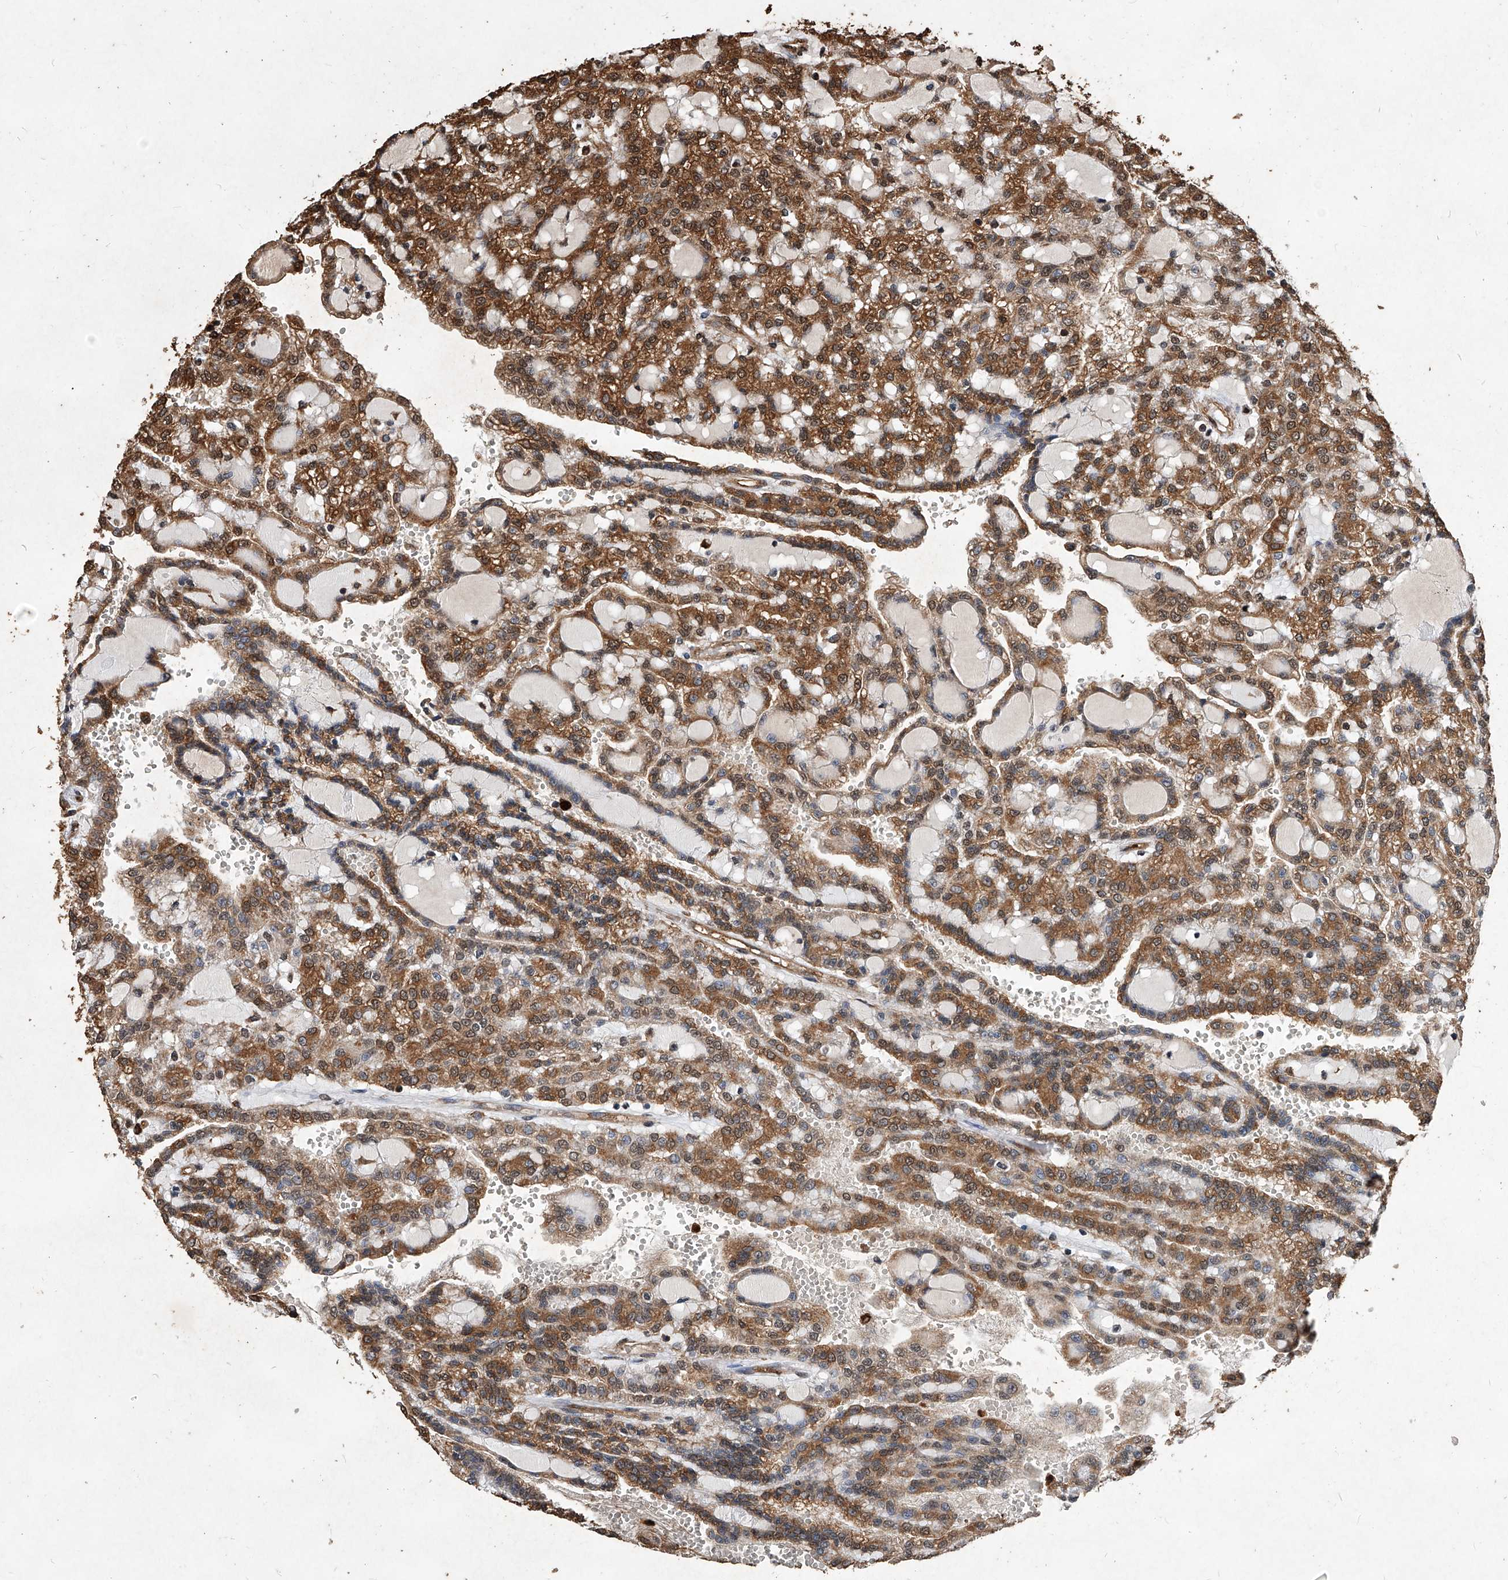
{"staining": {"intensity": "moderate", "quantity": ">75%", "location": "cytoplasmic/membranous"}, "tissue": "renal cancer", "cell_type": "Tumor cells", "image_type": "cancer", "snomed": [{"axis": "morphology", "description": "Adenocarcinoma, NOS"}, {"axis": "topography", "description": "Kidney"}], "caption": "DAB (3,3'-diaminobenzidine) immunohistochemical staining of renal cancer (adenocarcinoma) reveals moderate cytoplasmic/membranous protein expression in approximately >75% of tumor cells.", "gene": "UCP2", "patient": {"sex": "male", "age": 63}}